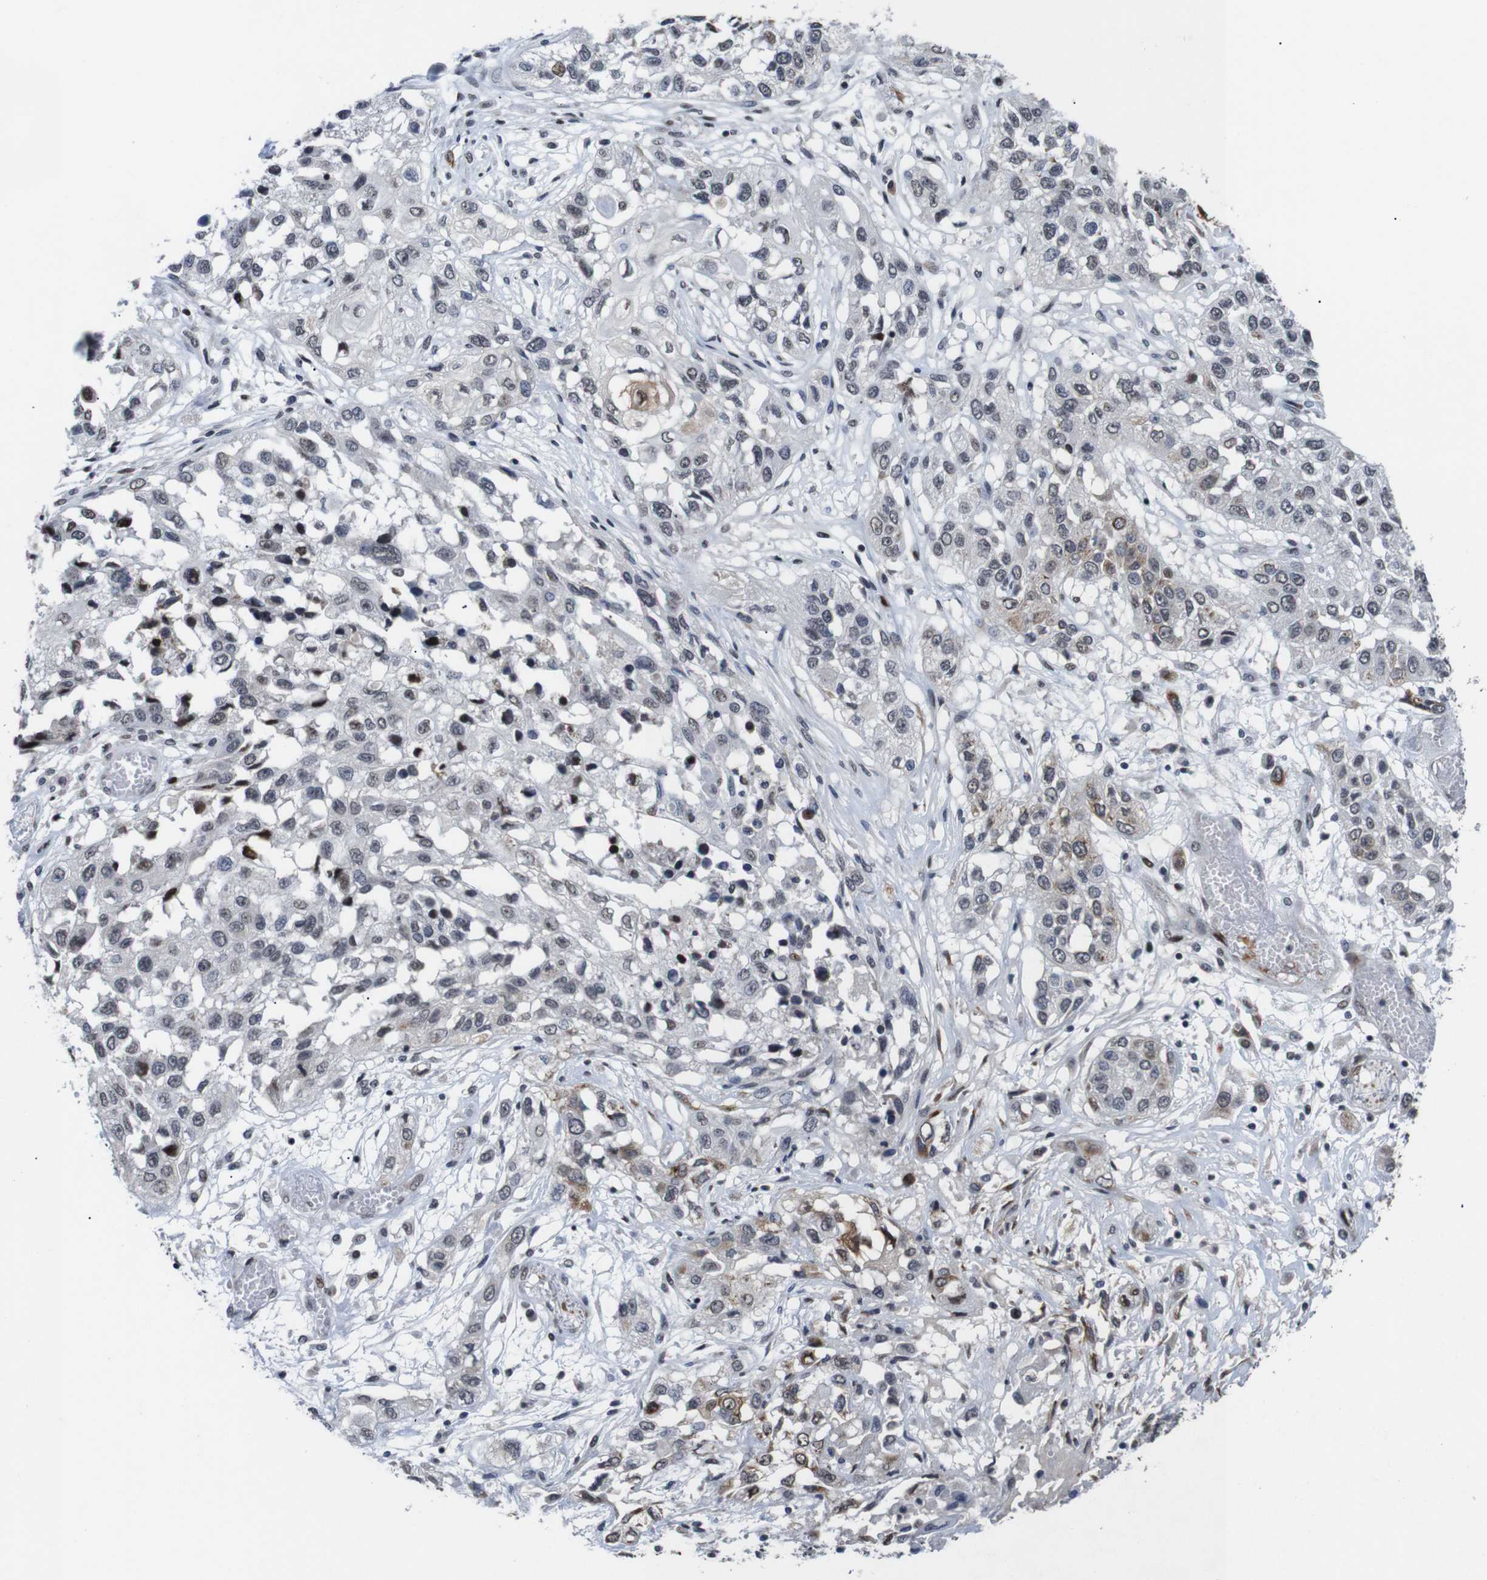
{"staining": {"intensity": "weak", "quantity": "<25%", "location": "nuclear"}, "tissue": "lung cancer", "cell_type": "Tumor cells", "image_type": "cancer", "snomed": [{"axis": "morphology", "description": "Squamous cell carcinoma, NOS"}, {"axis": "topography", "description": "Lung"}], "caption": "A micrograph of human lung cancer (squamous cell carcinoma) is negative for staining in tumor cells.", "gene": "EIF4G1", "patient": {"sex": "male", "age": 71}}